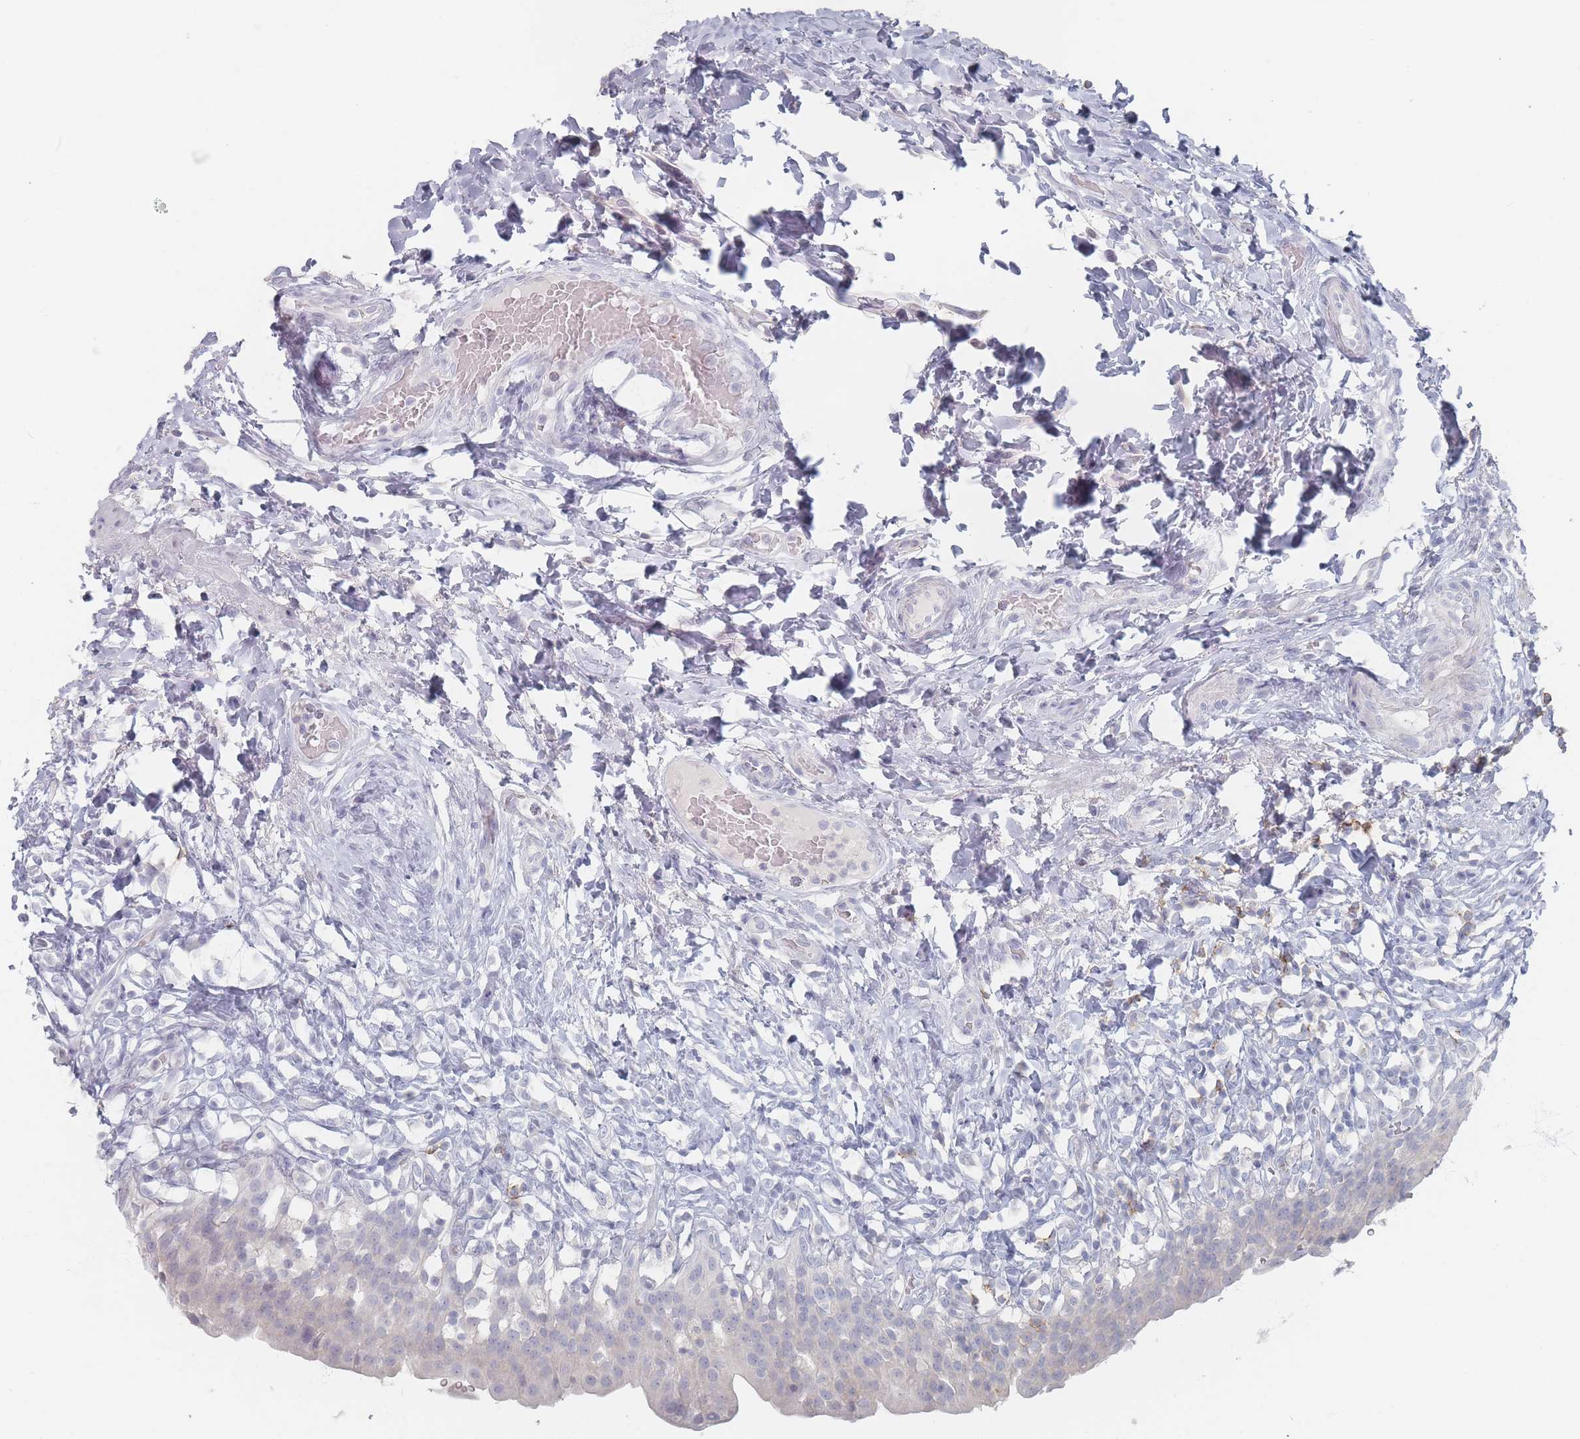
{"staining": {"intensity": "negative", "quantity": "none", "location": "none"}, "tissue": "urinary bladder", "cell_type": "Urothelial cells", "image_type": "normal", "snomed": [{"axis": "morphology", "description": "Normal tissue, NOS"}, {"axis": "morphology", "description": "Inflammation, NOS"}, {"axis": "topography", "description": "Urinary bladder"}], "caption": "Immunohistochemical staining of normal human urinary bladder shows no significant staining in urothelial cells. (DAB IHC with hematoxylin counter stain).", "gene": "CD37", "patient": {"sex": "male", "age": 64}}